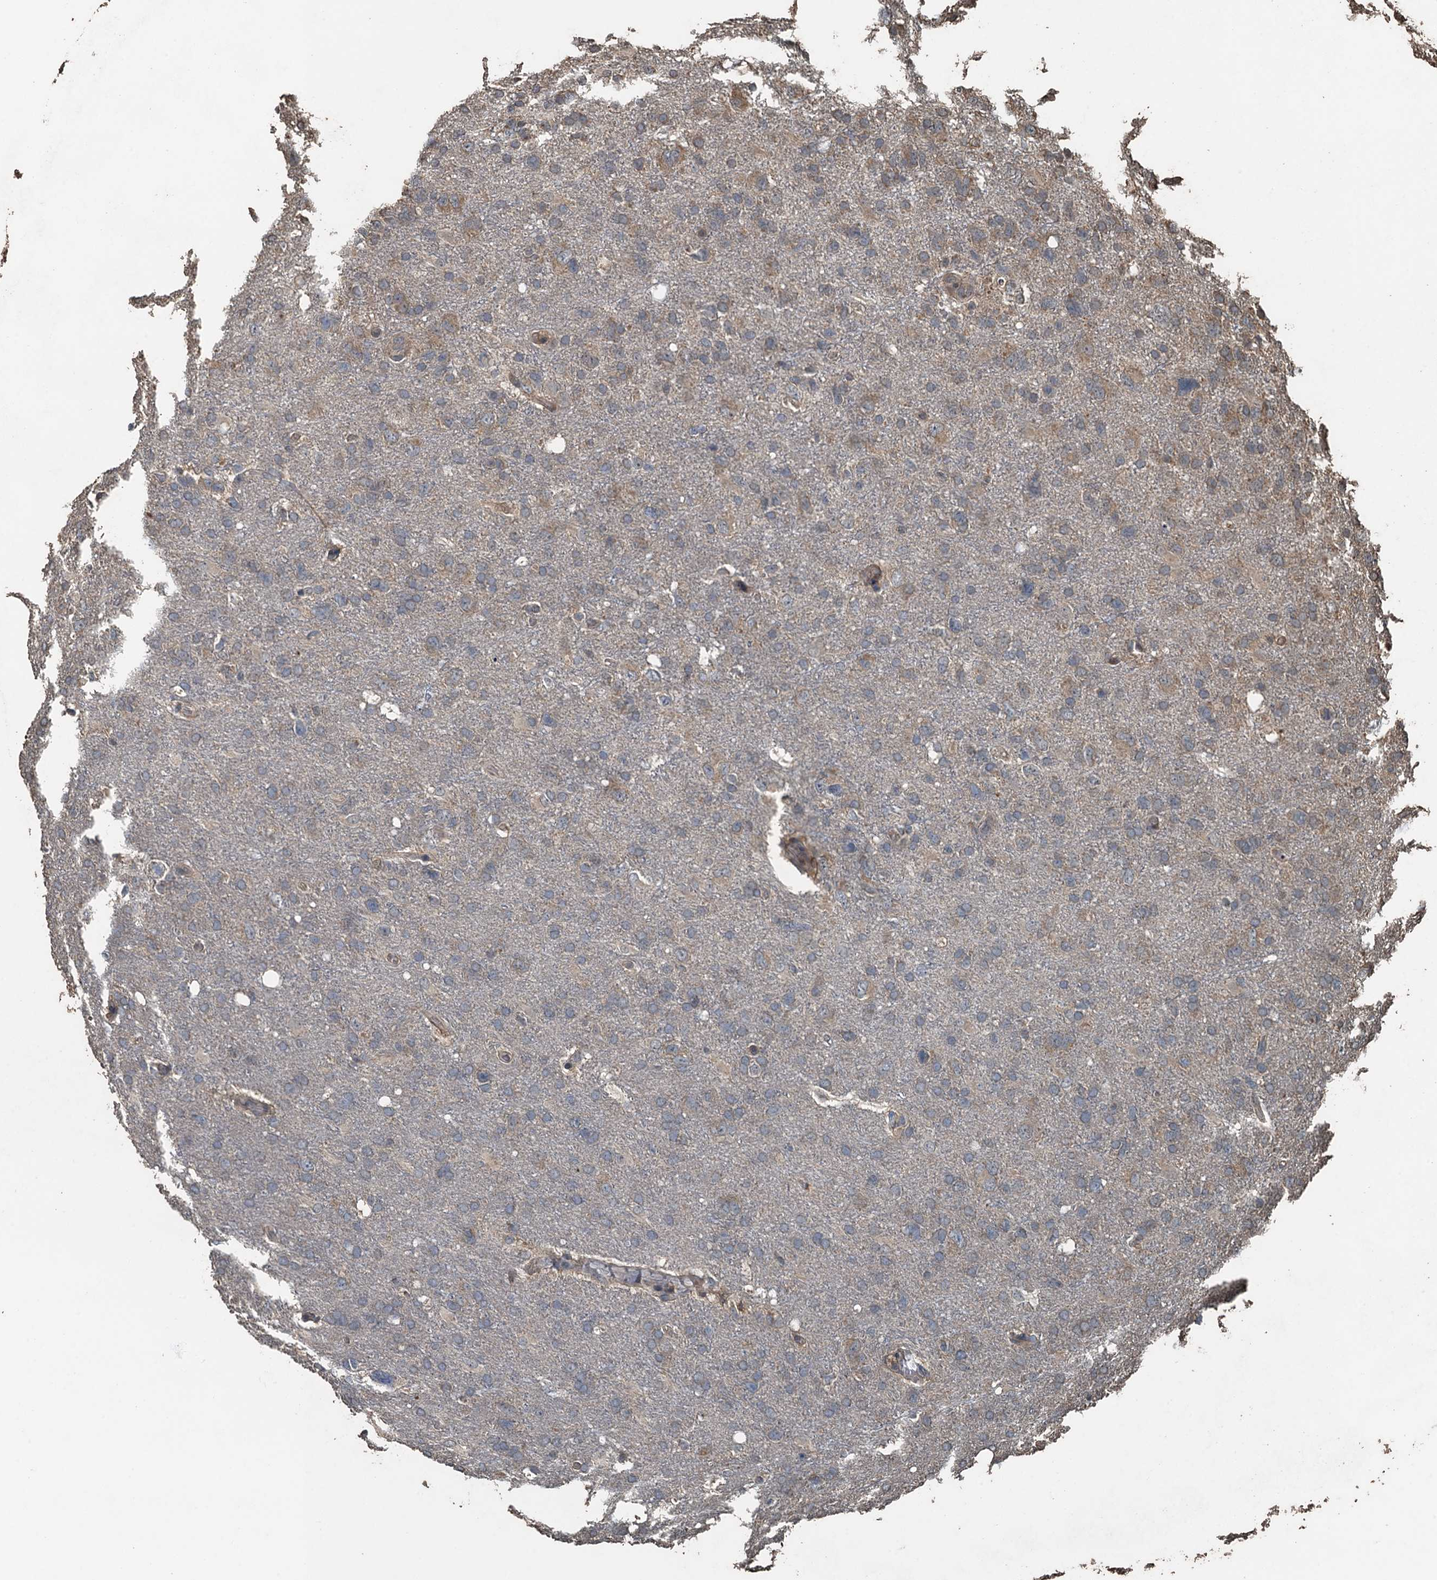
{"staining": {"intensity": "weak", "quantity": "<25%", "location": "cytoplasmic/membranous"}, "tissue": "glioma", "cell_type": "Tumor cells", "image_type": "cancer", "snomed": [{"axis": "morphology", "description": "Glioma, malignant, High grade"}, {"axis": "topography", "description": "Brain"}], "caption": "High-grade glioma (malignant) stained for a protein using immunohistochemistry (IHC) demonstrates no staining tumor cells.", "gene": "PIGN", "patient": {"sex": "male", "age": 61}}